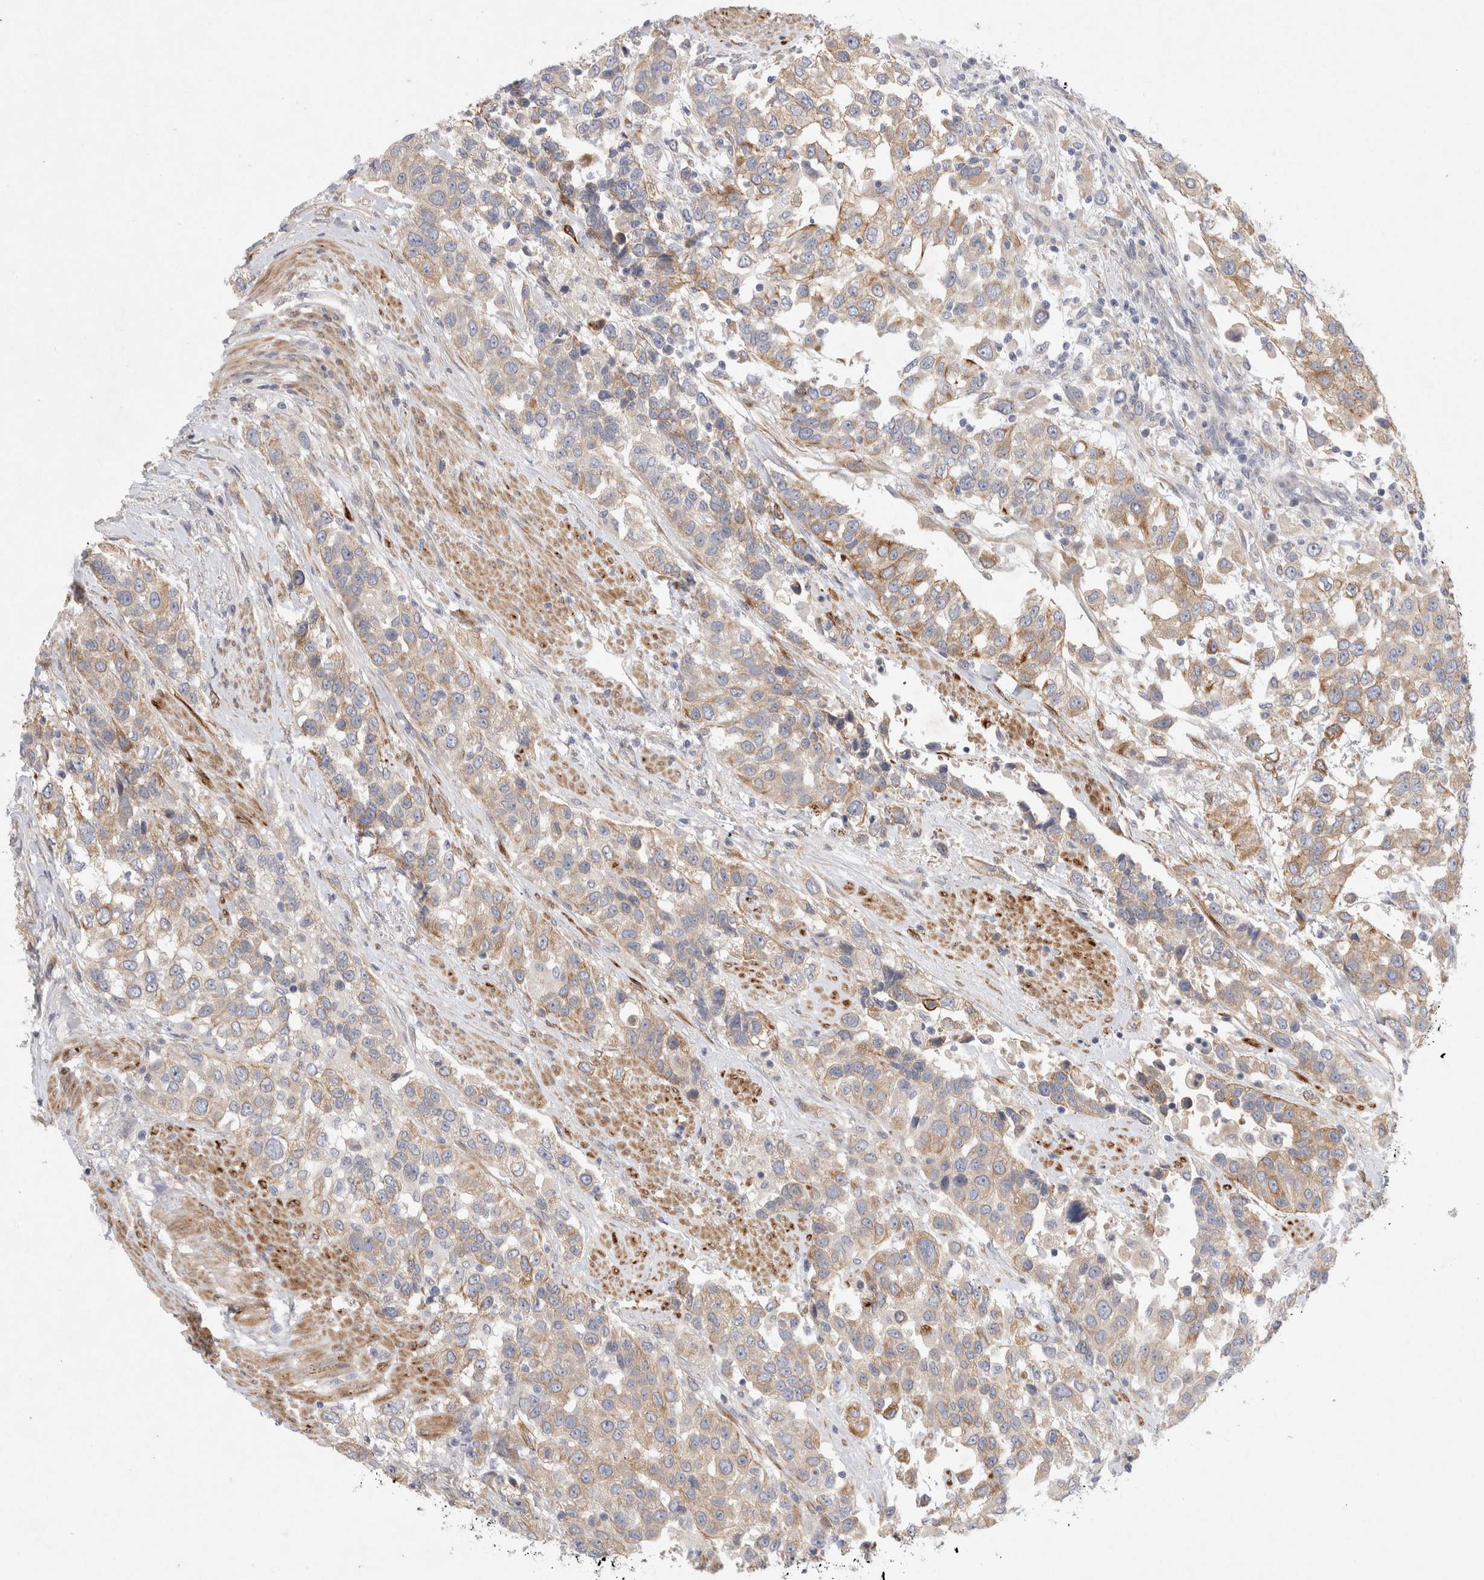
{"staining": {"intensity": "moderate", "quantity": "25%-75%", "location": "cytoplasmic/membranous"}, "tissue": "urothelial cancer", "cell_type": "Tumor cells", "image_type": "cancer", "snomed": [{"axis": "morphology", "description": "Urothelial carcinoma, High grade"}, {"axis": "topography", "description": "Urinary bladder"}], "caption": "High-magnification brightfield microscopy of urothelial carcinoma (high-grade) stained with DAB (3,3'-diaminobenzidine) (brown) and counterstained with hematoxylin (blue). tumor cells exhibit moderate cytoplasmic/membranous positivity is present in about25%-75% of cells.", "gene": "BZW2", "patient": {"sex": "female", "age": 80}}